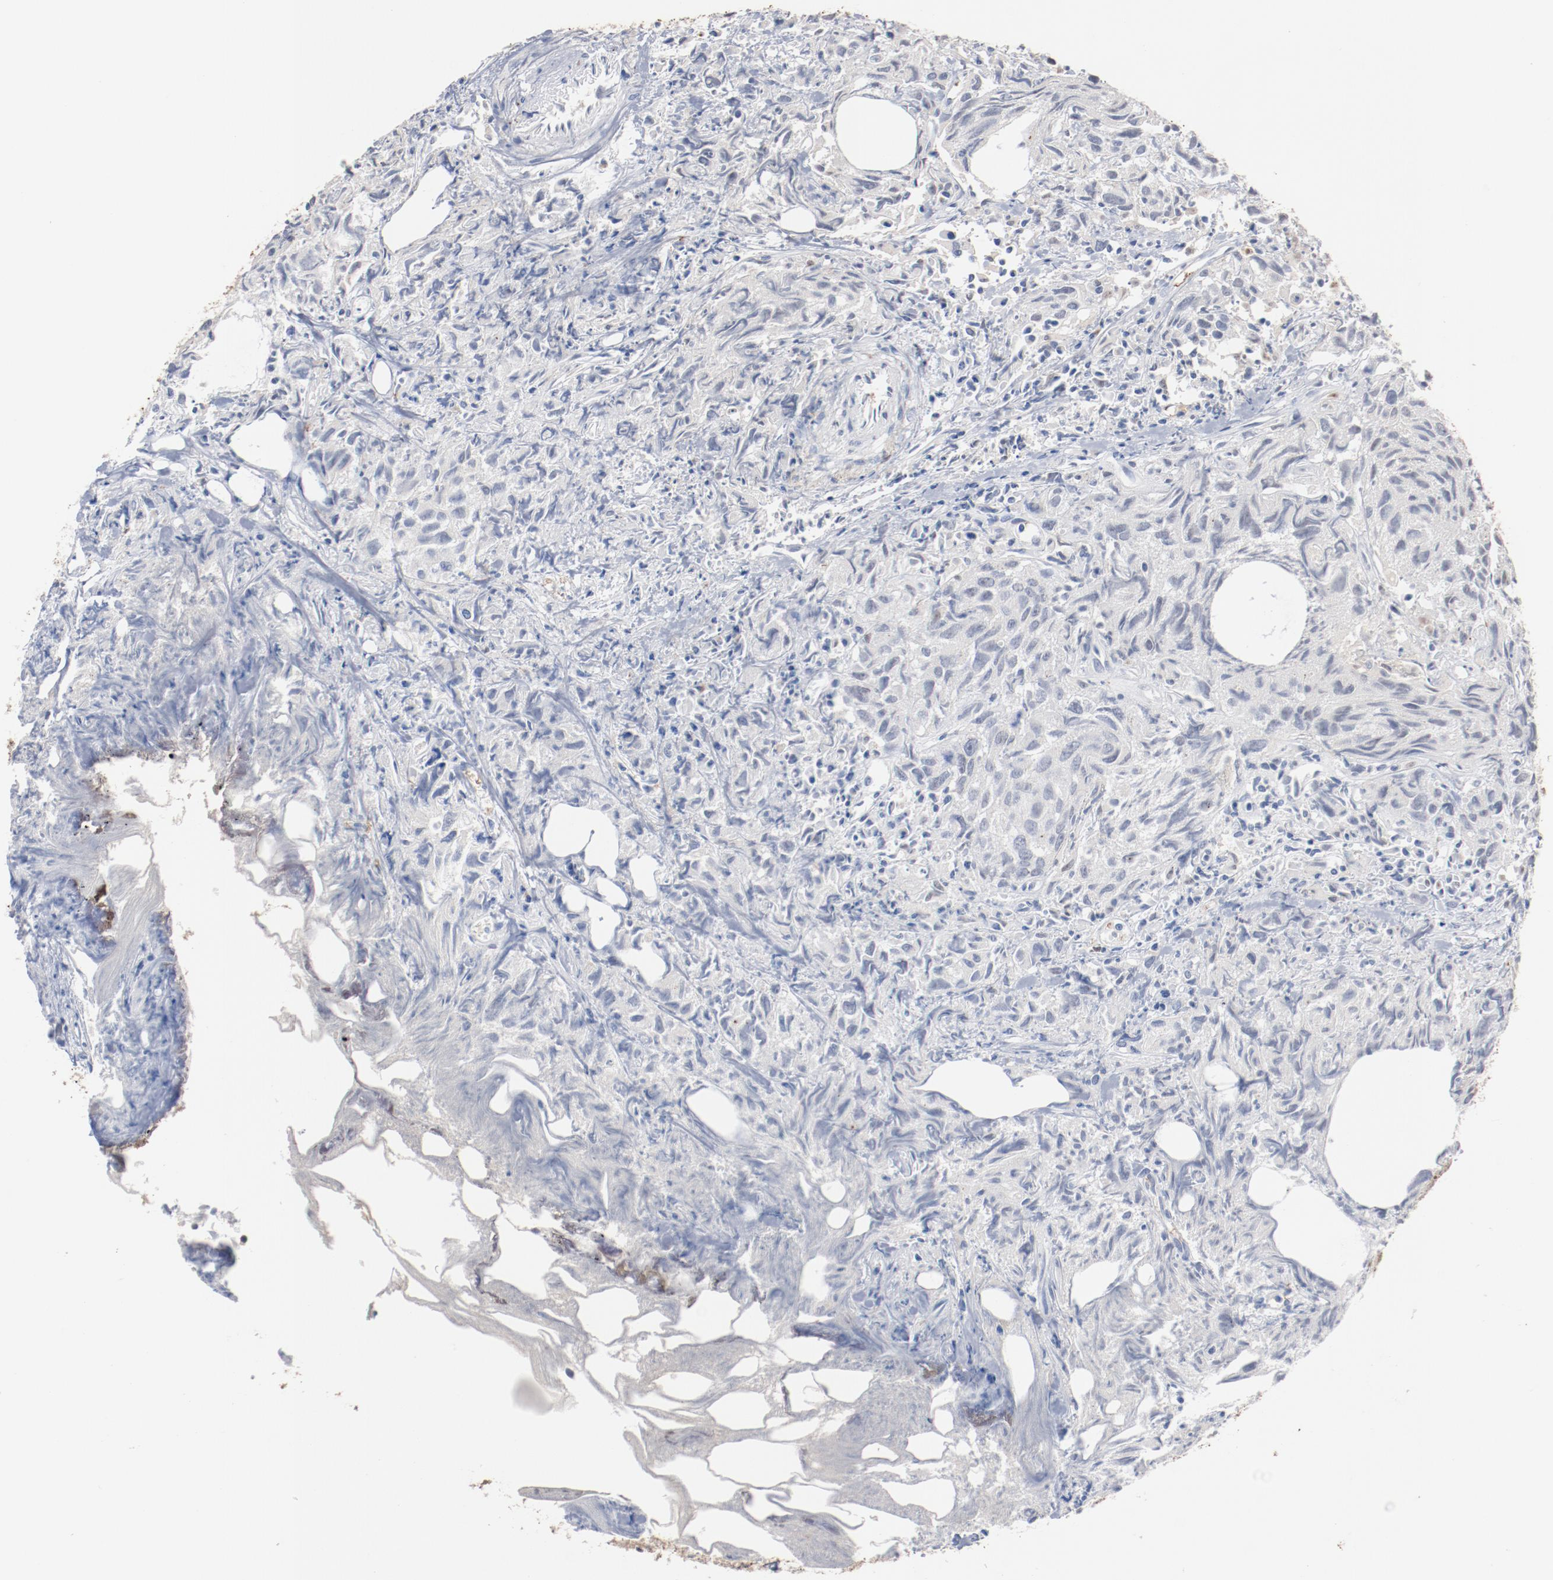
{"staining": {"intensity": "negative", "quantity": "none", "location": "none"}, "tissue": "urothelial cancer", "cell_type": "Tumor cells", "image_type": "cancer", "snomed": [{"axis": "morphology", "description": "Urothelial carcinoma, High grade"}, {"axis": "topography", "description": "Urinary bladder"}], "caption": "Tumor cells are negative for protein expression in human urothelial carcinoma (high-grade).", "gene": "ERICH1", "patient": {"sex": "female", "age": 75}}